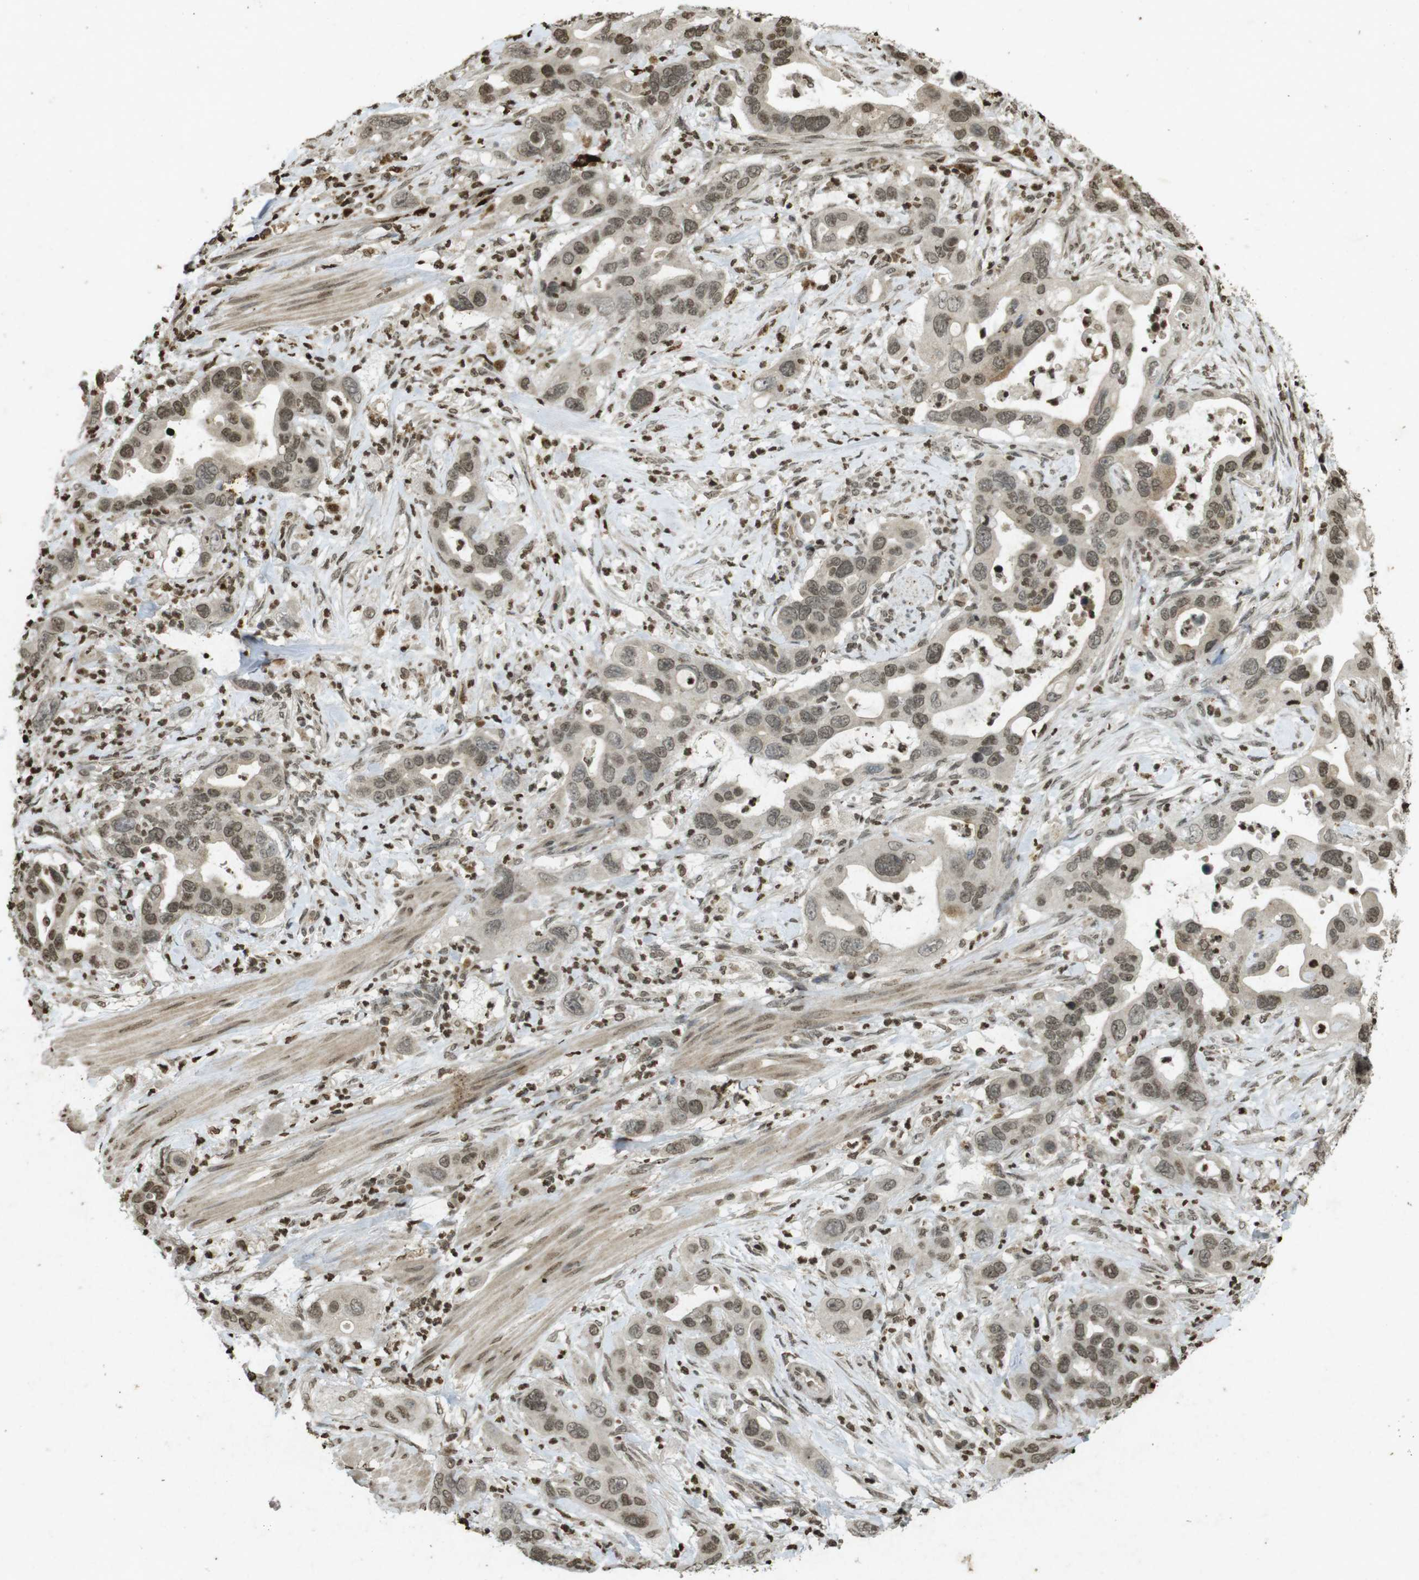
{"staining": {"intensity": "weak", "quantity": ">75%", "location": "nuclear"}, "tissue": "pancreatic cancer", "cell_type": "Tumor cells", "image_type": "cancer", "snomed": [{"axis": "morphology", "description": "Adenocarcinoma, NOS"}, {"axis": "topography", "description": "Pancreas"}], "caption": "Immunohistochemical staining of human pancreatic adenocarcinoma displays low levels of weak nuclear protein positivity in about >75% of tumor cells.", "gene": "ORC4", "patient": {"sex": "female", "age": 71}}